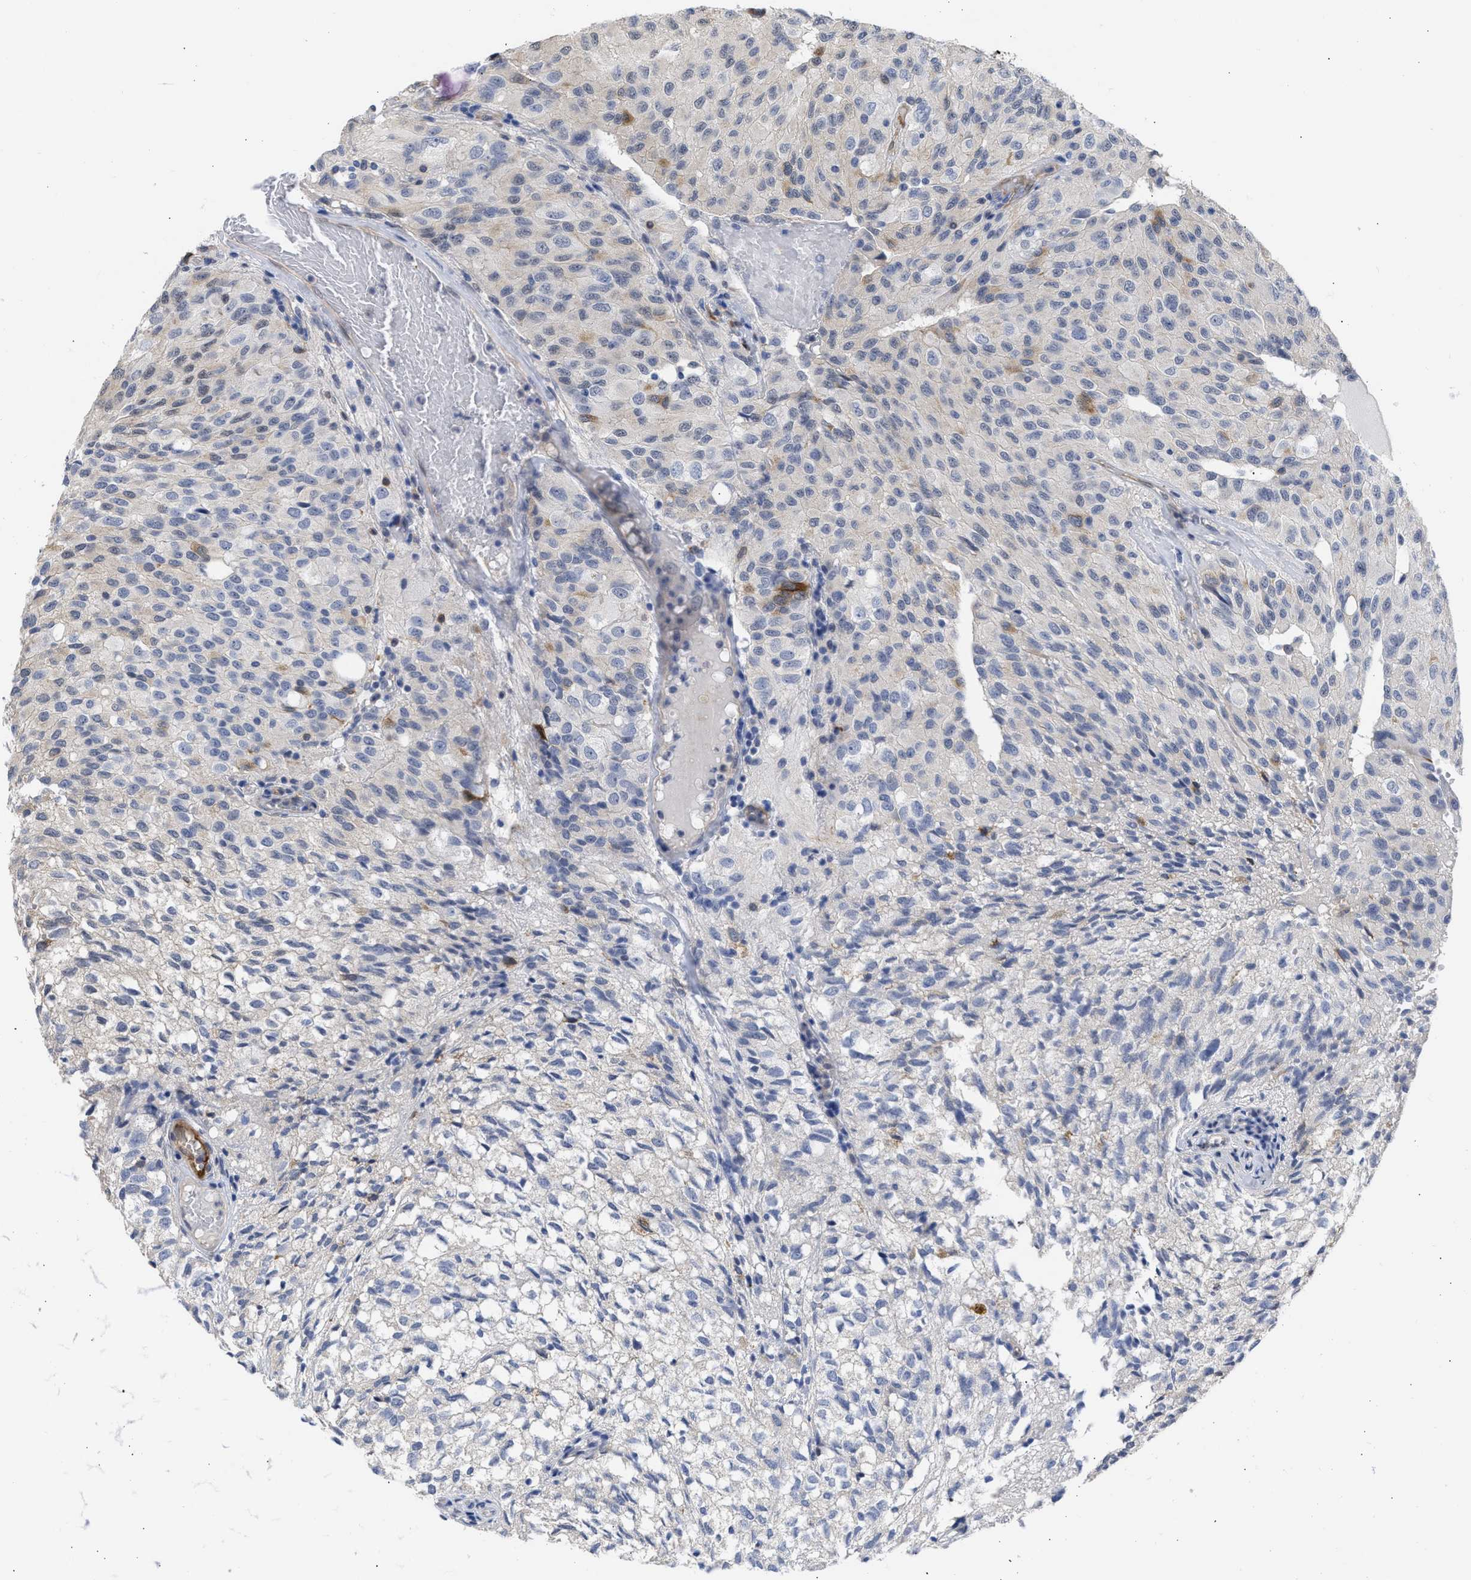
{"staining": {"intensity": "negative", "quantity": "none", "location": "none"}, "tissue": "glioma", "cell_type": "Tumor cells", "image_type": "cancer", "snomed": [{"axis": "morphology", "description": "Glioma, malignant, High grade"}, {"axis": "topography", "description": "Brain"}], "caption": "Glioma was stained to show a protein in brown. There is no significant expression in tumor cells.", "gene": "THRA", "patient": {"sex": "male", "age": 32}}